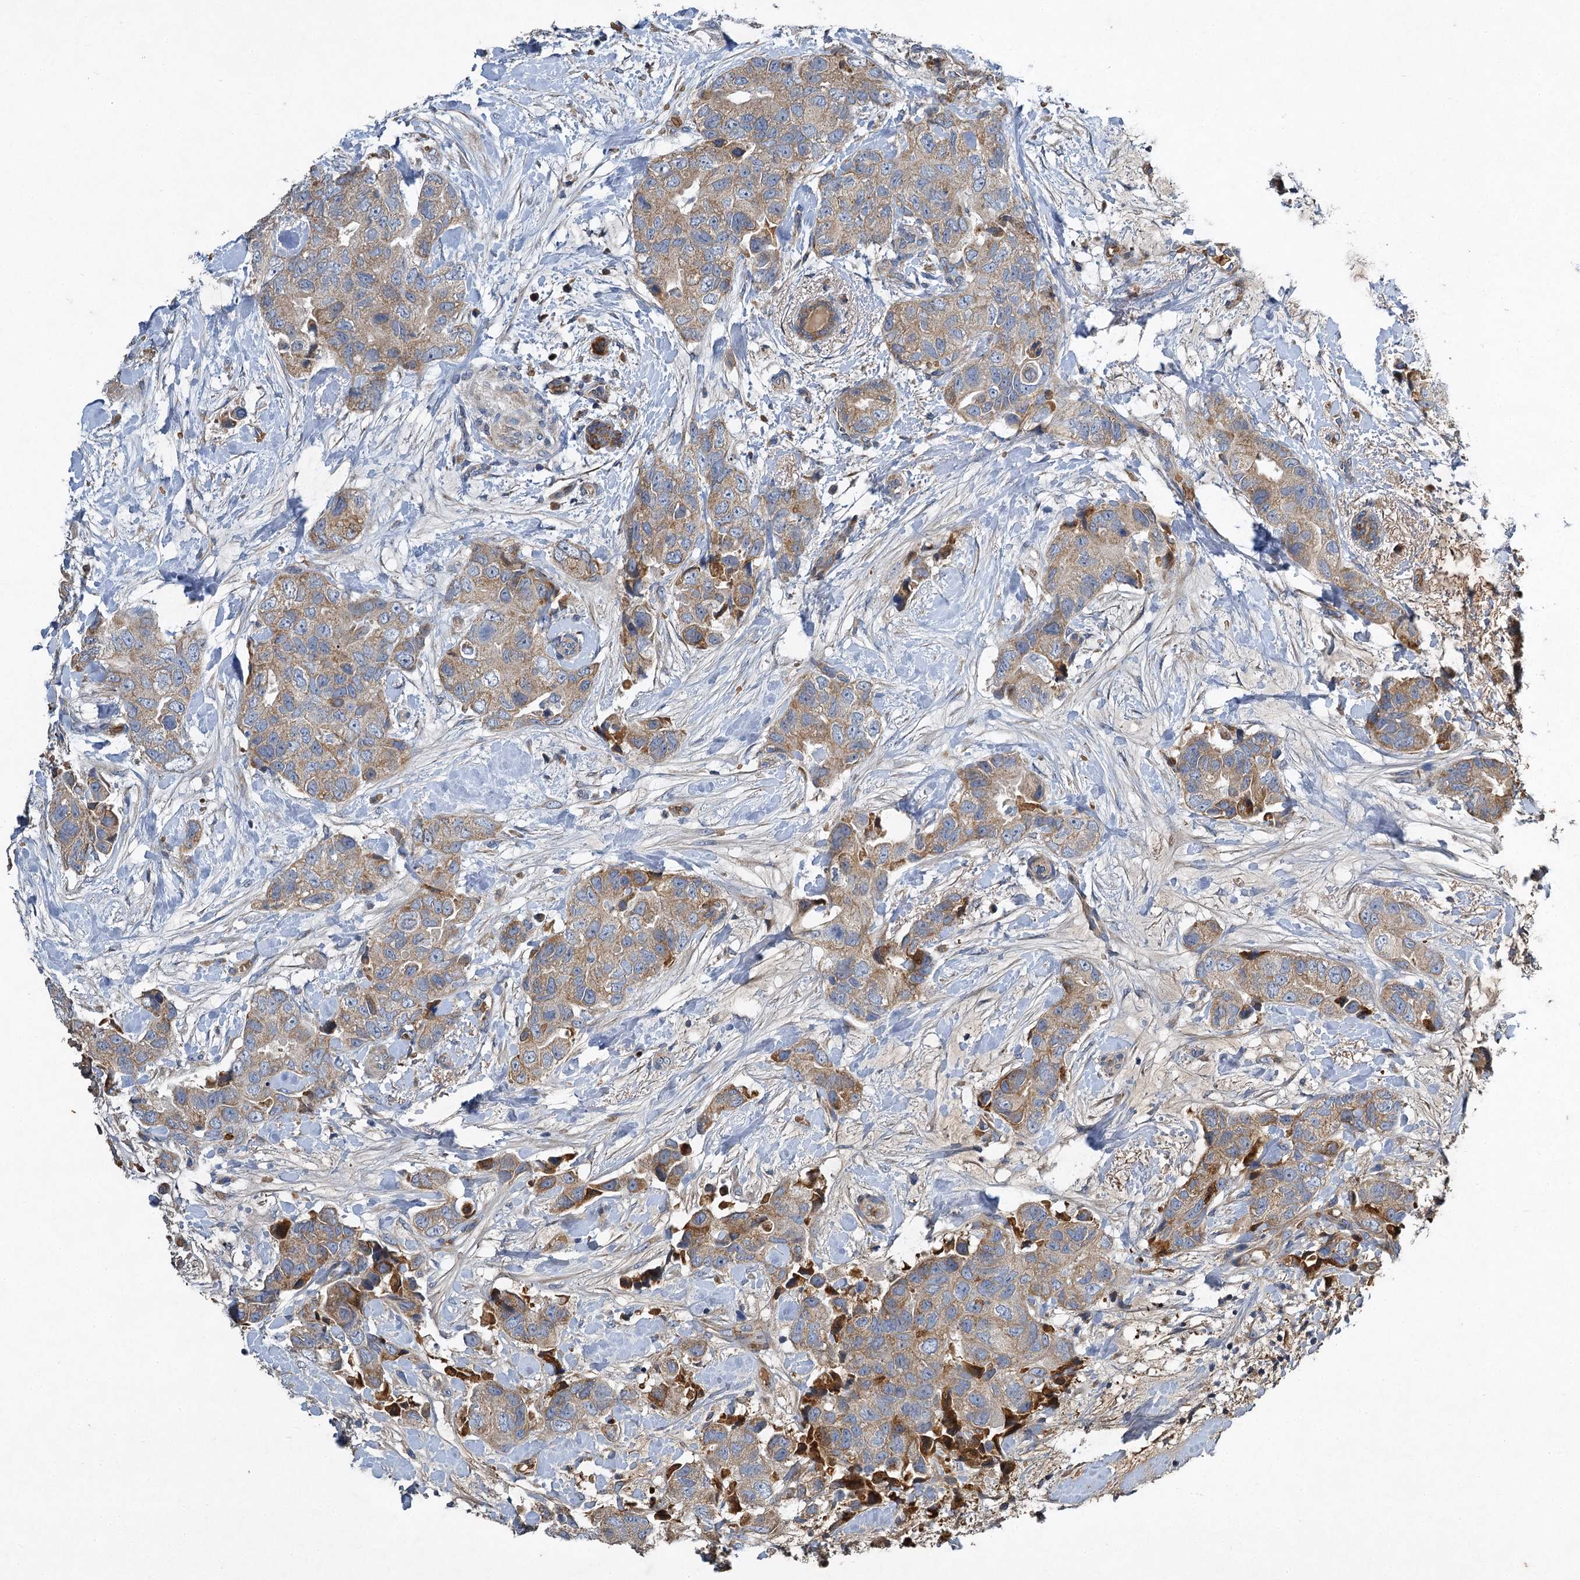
{"staining": {"intensity": "moderate", "quantity": "25%-75%", "location": "cytoplasmic/membranous"}, "tissue": "breast cancer", "cell_type": "Tumor cells", "image_type": "cancer", "snomed": [{"axis": "morphology", "description": "Duct carcinoma"}, {"axis": "topography", "description": "Breast"}], "caption": "Human breast cancer stained with a brown dye reveals moderate cytoplasmic/membranous positive expression in about 25%-75% of tumor cells.", "gene": "BCS1L", "patient": {"sex": "female", "age": 62}}